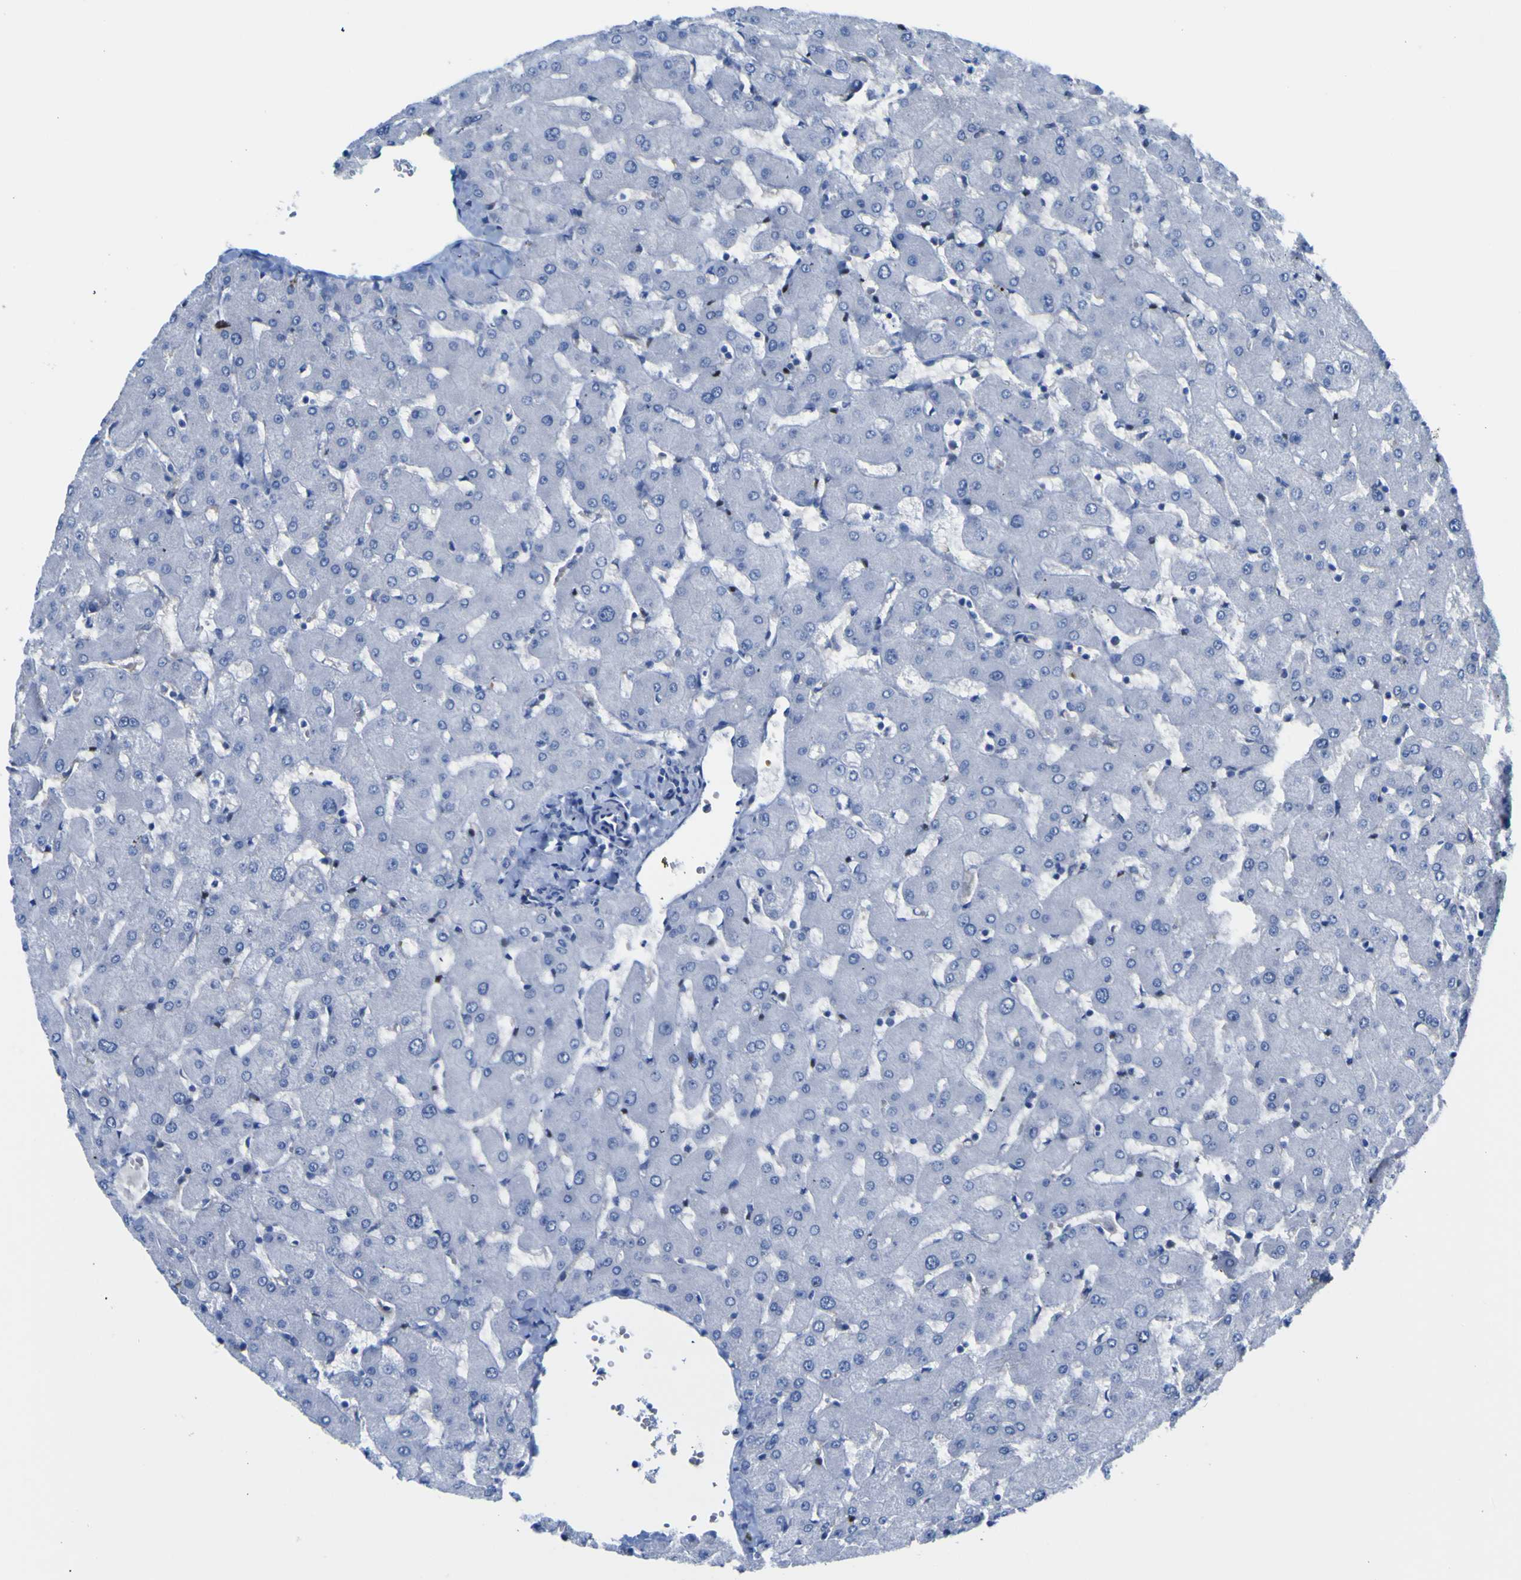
{"staining": {"intensity": "negative", "quantity": "none", "location": "none"}, "tissue": "liver", "cell_type": "Cholangiocytes", "image_type": "normal", "snomed": [{"axis": "morphology", "description": "Normal tissue, NOS"}, {"axis": "topography", "description": "Liver"}], "caption": "Immunohistochemistry (IHC) image of benign human liver stained for a protein (brown), which reveals no positivity in cholangiocytes.", "gene": "DACH1", "patient": {"sex": "female", "age": 63}}